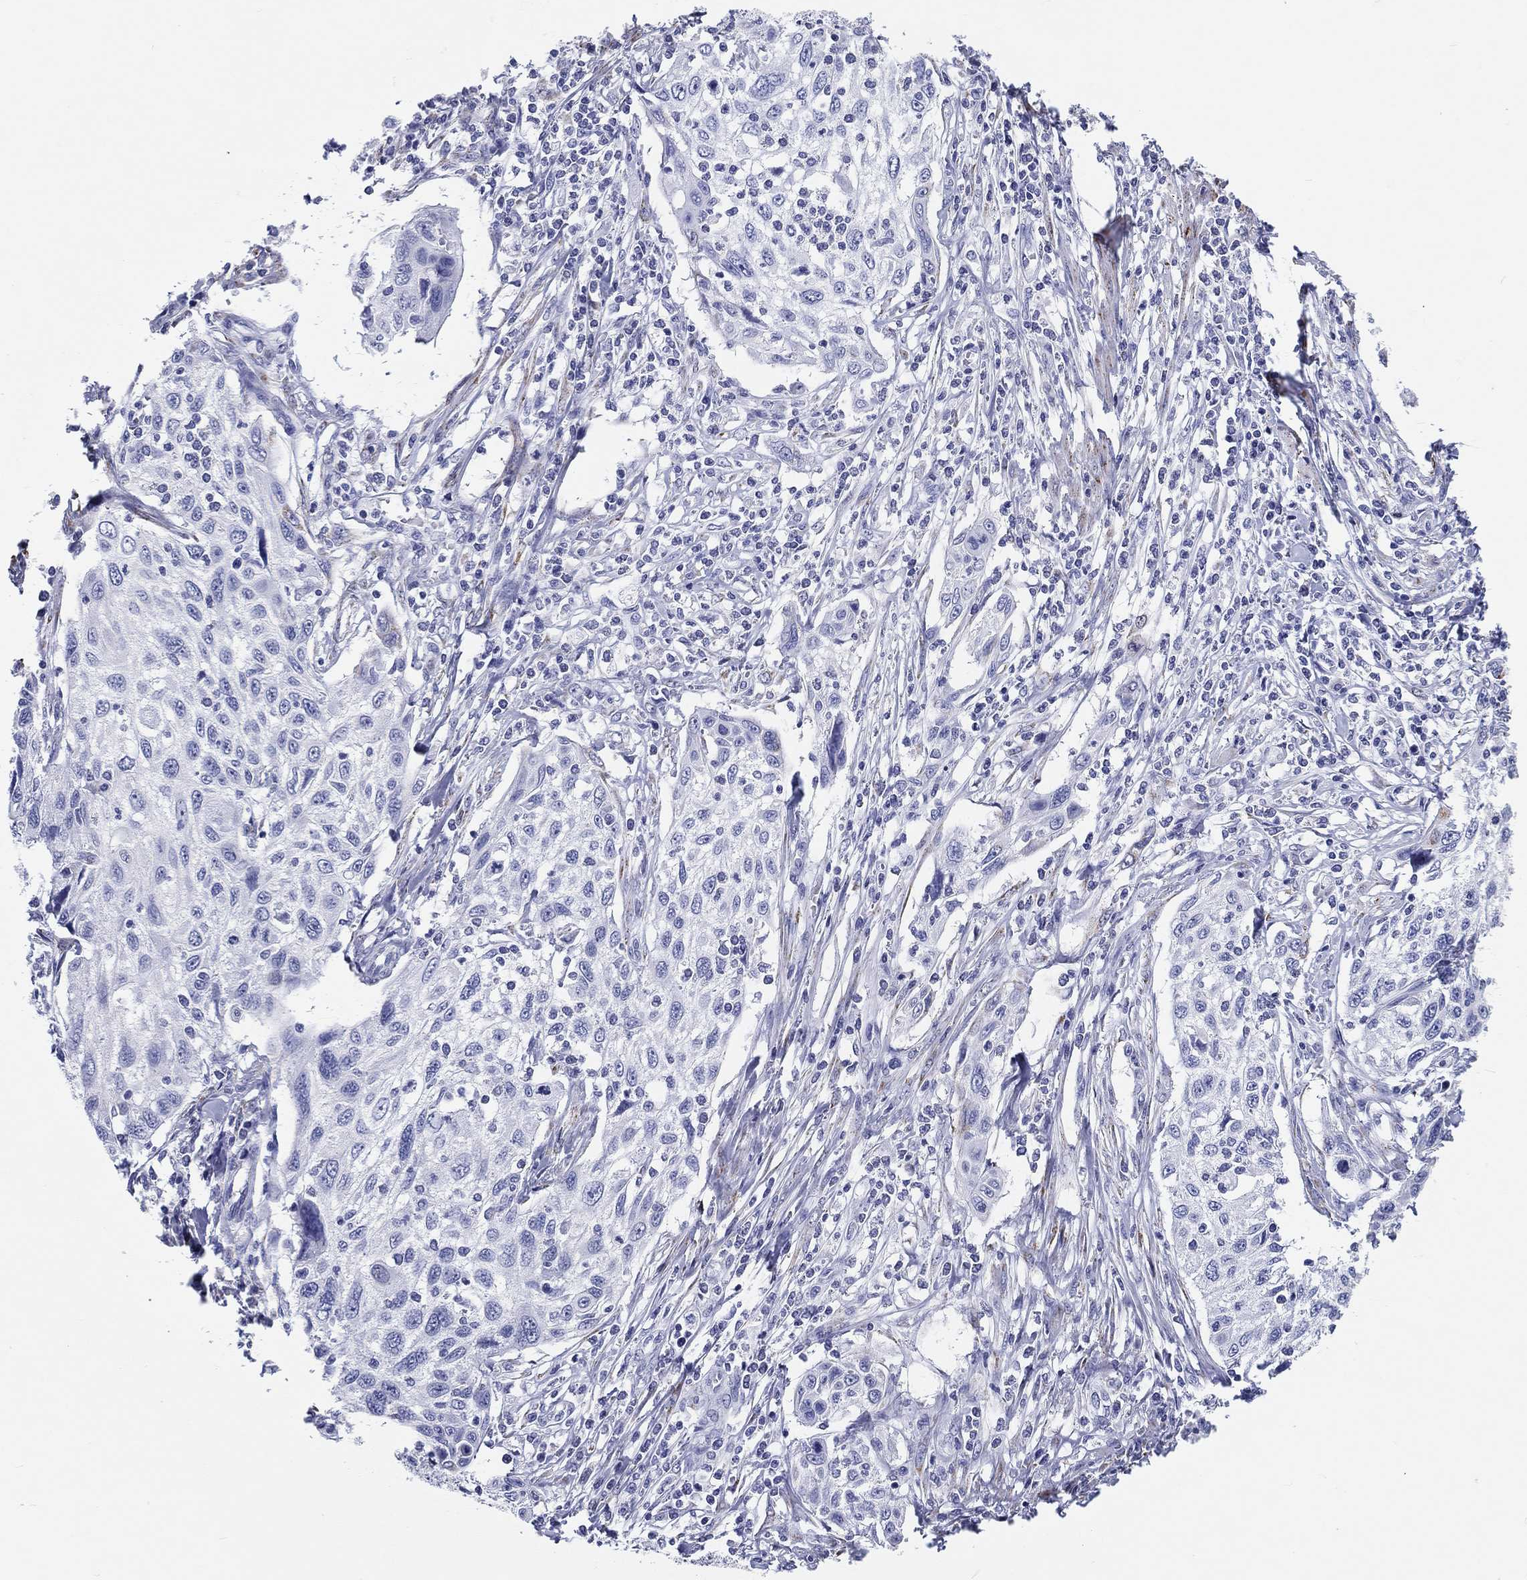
{"staining": {"intensity": "negative", "quantity": "none", "location": "none"}, "tissue": "cervical cancer", "cell_type": "Tumor cells", "image_type": "cancer", "snomed": [{"axis": "morphology", "description": "Squamous cell carcinoma, NOS"}, {"axis": "topography", "description": "Cervix"}], "caption": "Immunohistochemistry image of cervical squamous cell carcinoma stained for a protein (brown), which displays no staining in tumor cells. (DAB immunohistochemistry (IHC) visualized using brightfield microscopy, high magnification).", "gene": "H1-1", "patient": {"sex": "female", "age": 70}}